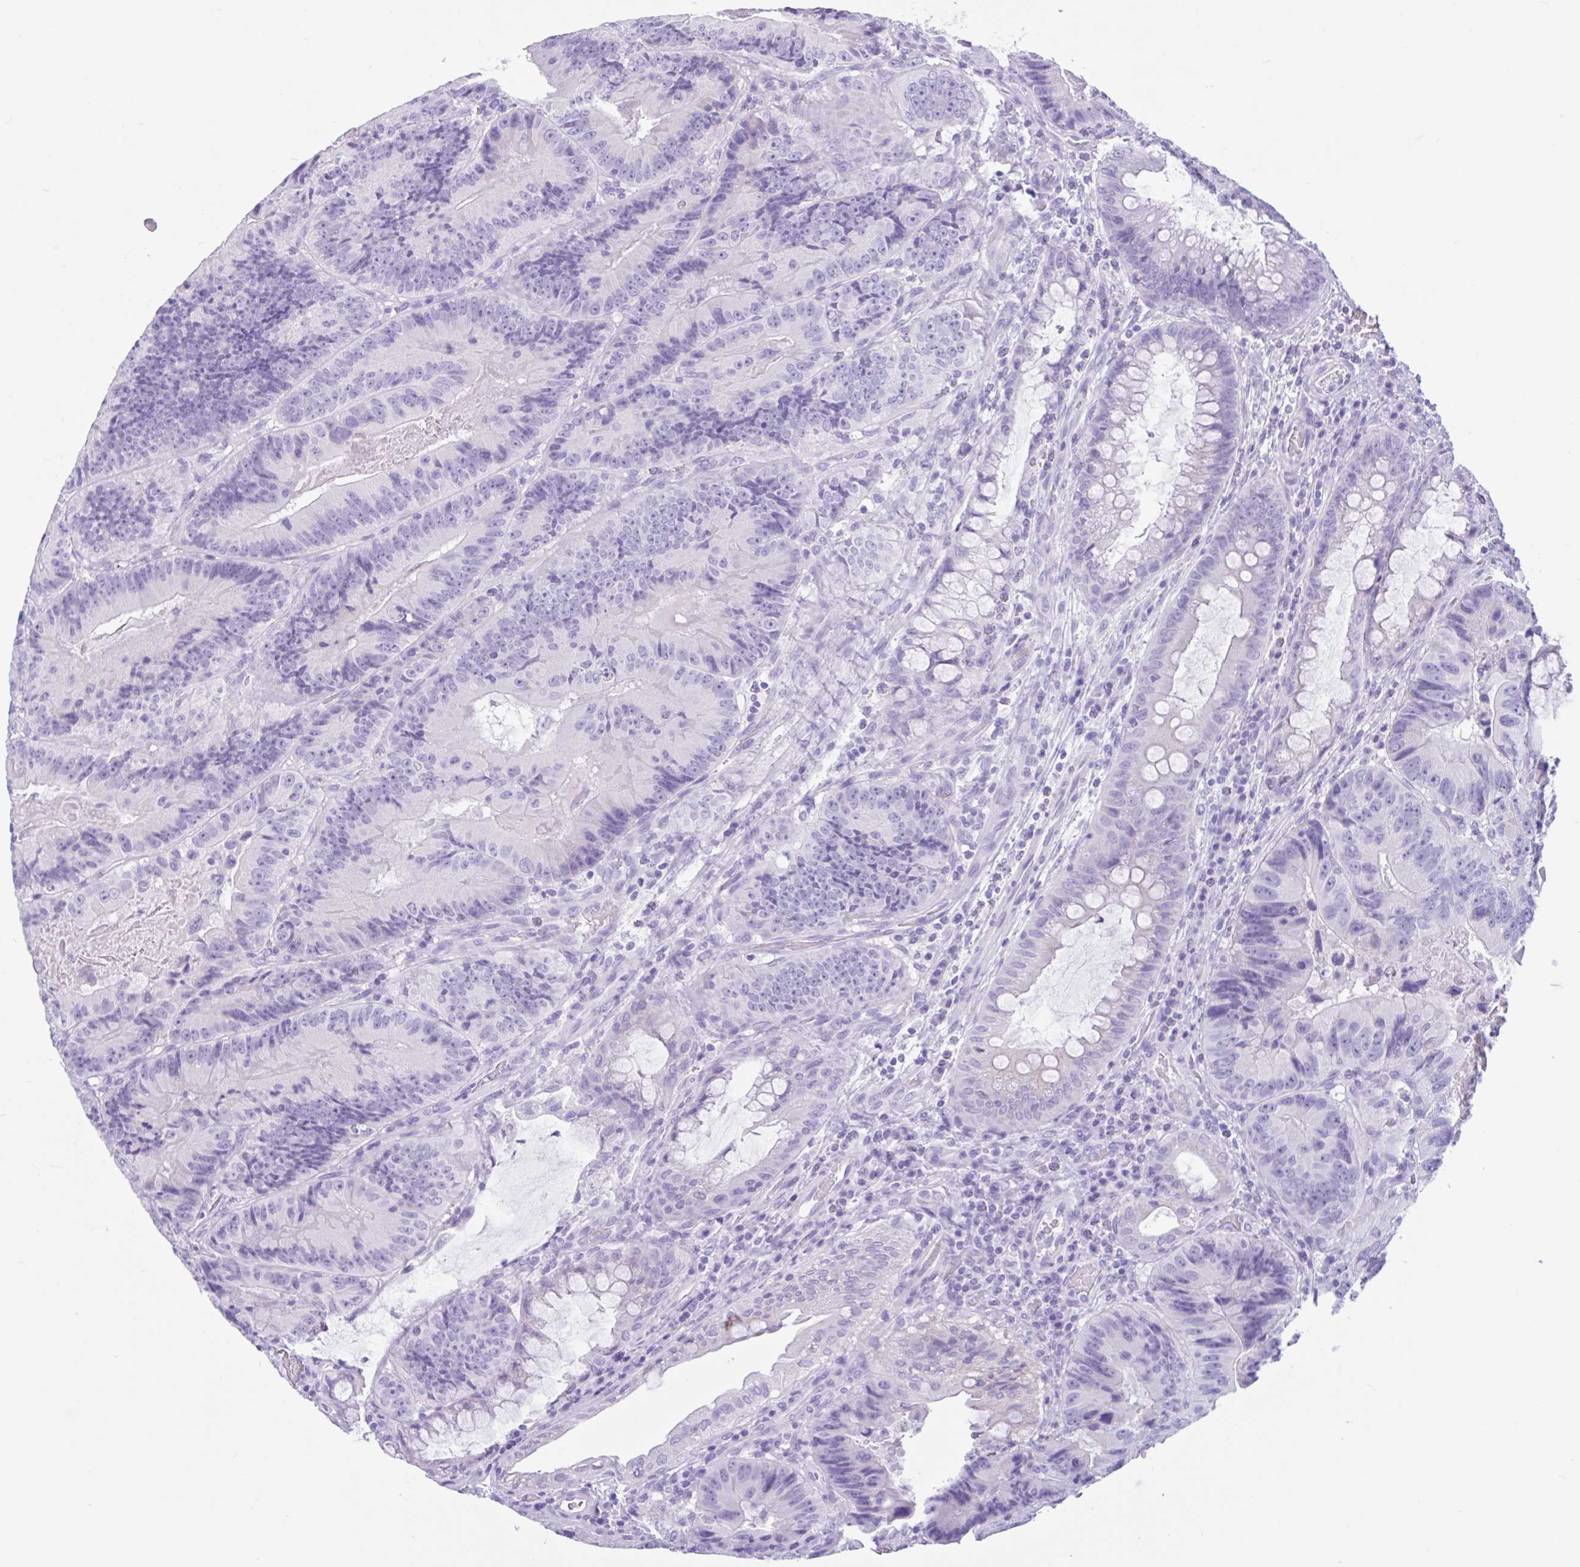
{"staining": {"intensity": "negative", "quantity": "none", "location": "none"}, "tissue": "colorectal cancer", "cell_type": "Tumor cells", "image_type": "cancer", "snomed": [{"axis": "morphology", "description": "Adenocarcinoma, NOS"}, {"axis": "topography", "description": "Colon"}], "caption": "A photomicrograph of human colorectal adenocarcinoma is negative for staining in tumor cells. The staining is performed using DAB (3,3'-diaminobenzidine) brown chromogen with nuclei counter-stained in using hematoxylin.", "gene": "OR4N4", "patient": {"sex": "female", "age": 86}}